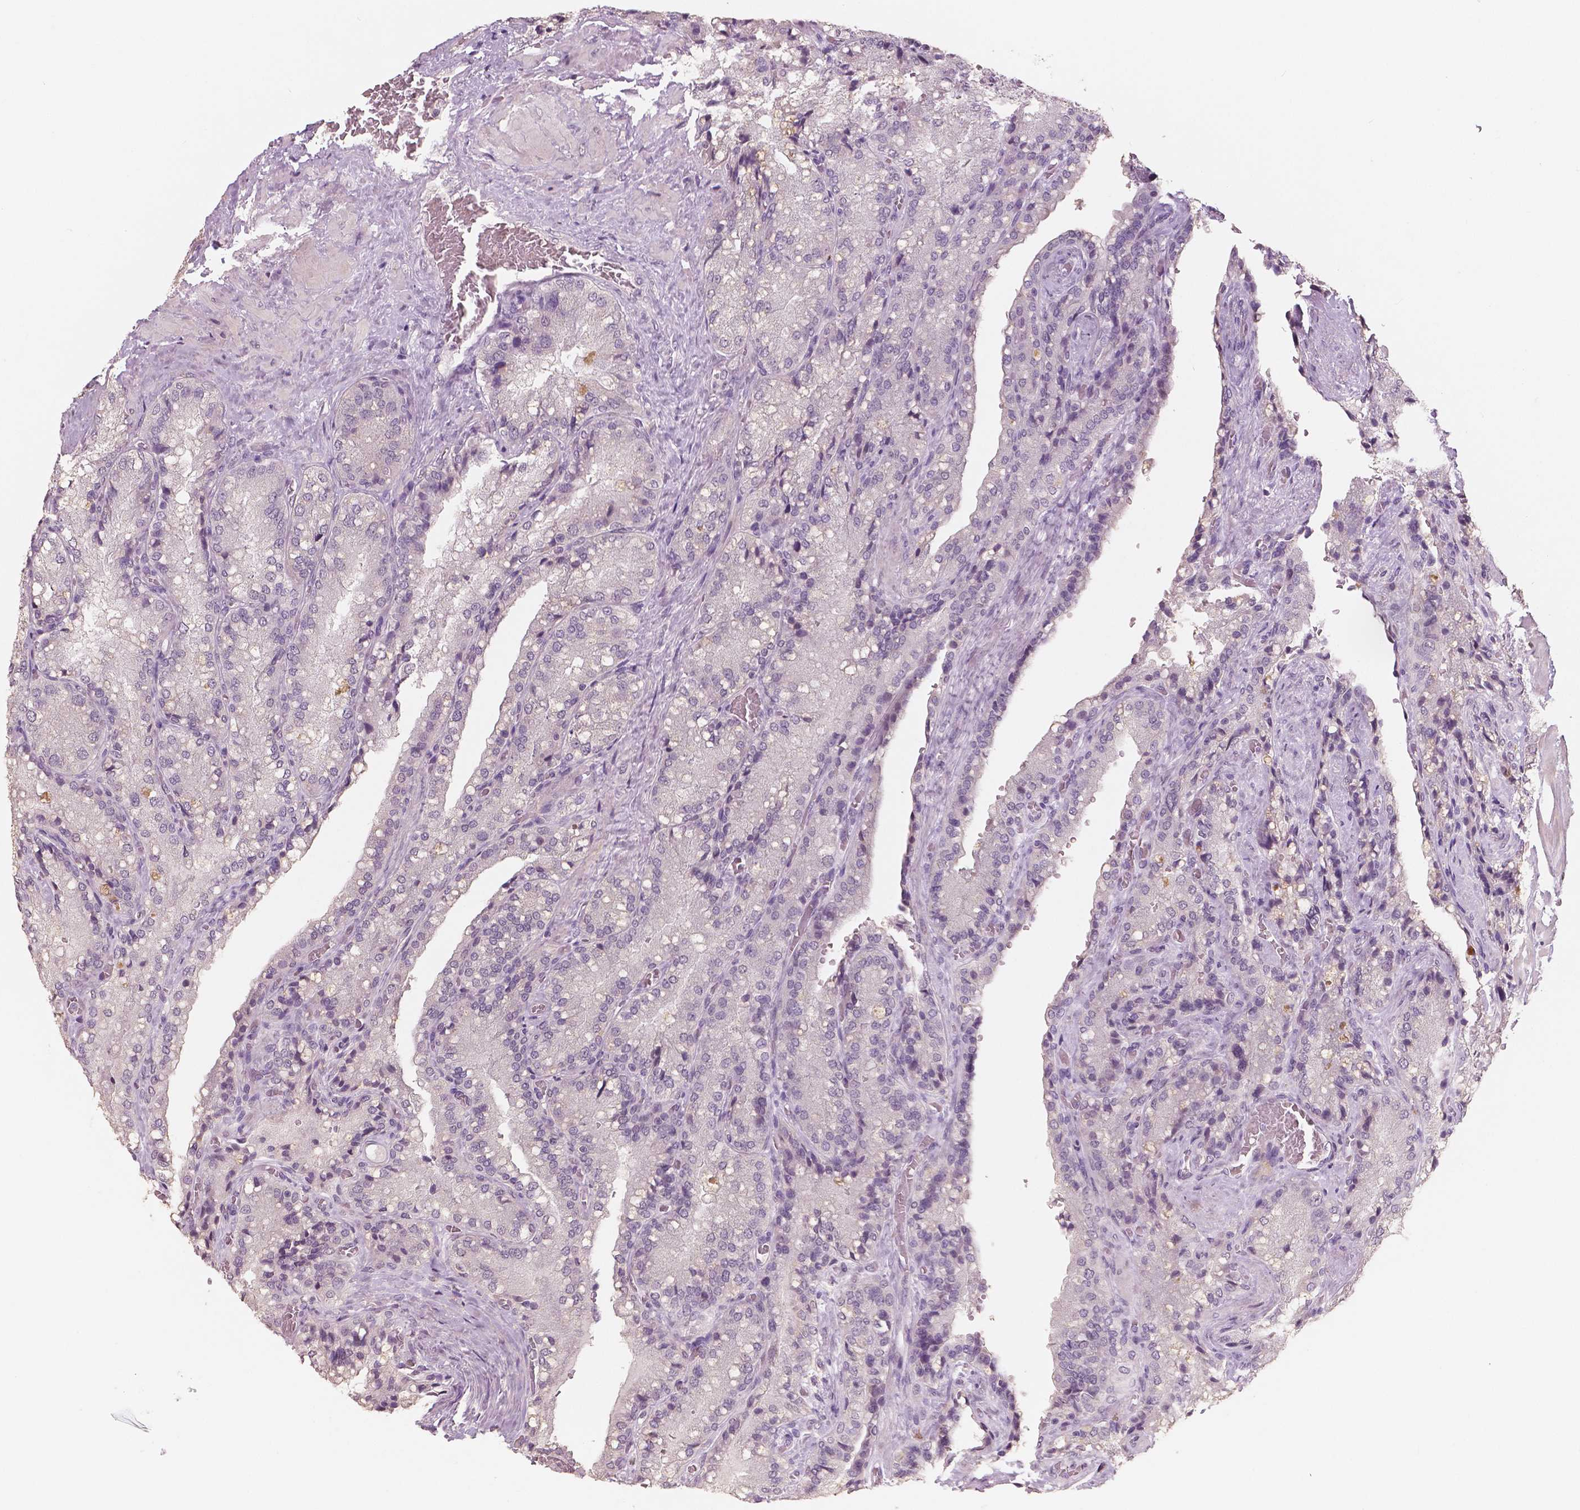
{"staining": {"intensity": "moderate", "quantity": "<25%", "location": "cytoplasmic/membranous"}, "tissue": "seminal vesicle", "cell_type": "Glandular cells", "image_type": "normal", "snomed": [{"axis": "morphology", "description": "Normal tissue, NOS"}, {"axis": "topography", "description": "Seminal veicle"}], "caption": "Protein staining of normal seminal vesicle shows moderate cytoplasmic/membranous positivity in about <25% of glandular cells.", "gene": "RNASE7", "patient": {"sex": "male", "age": 57}}